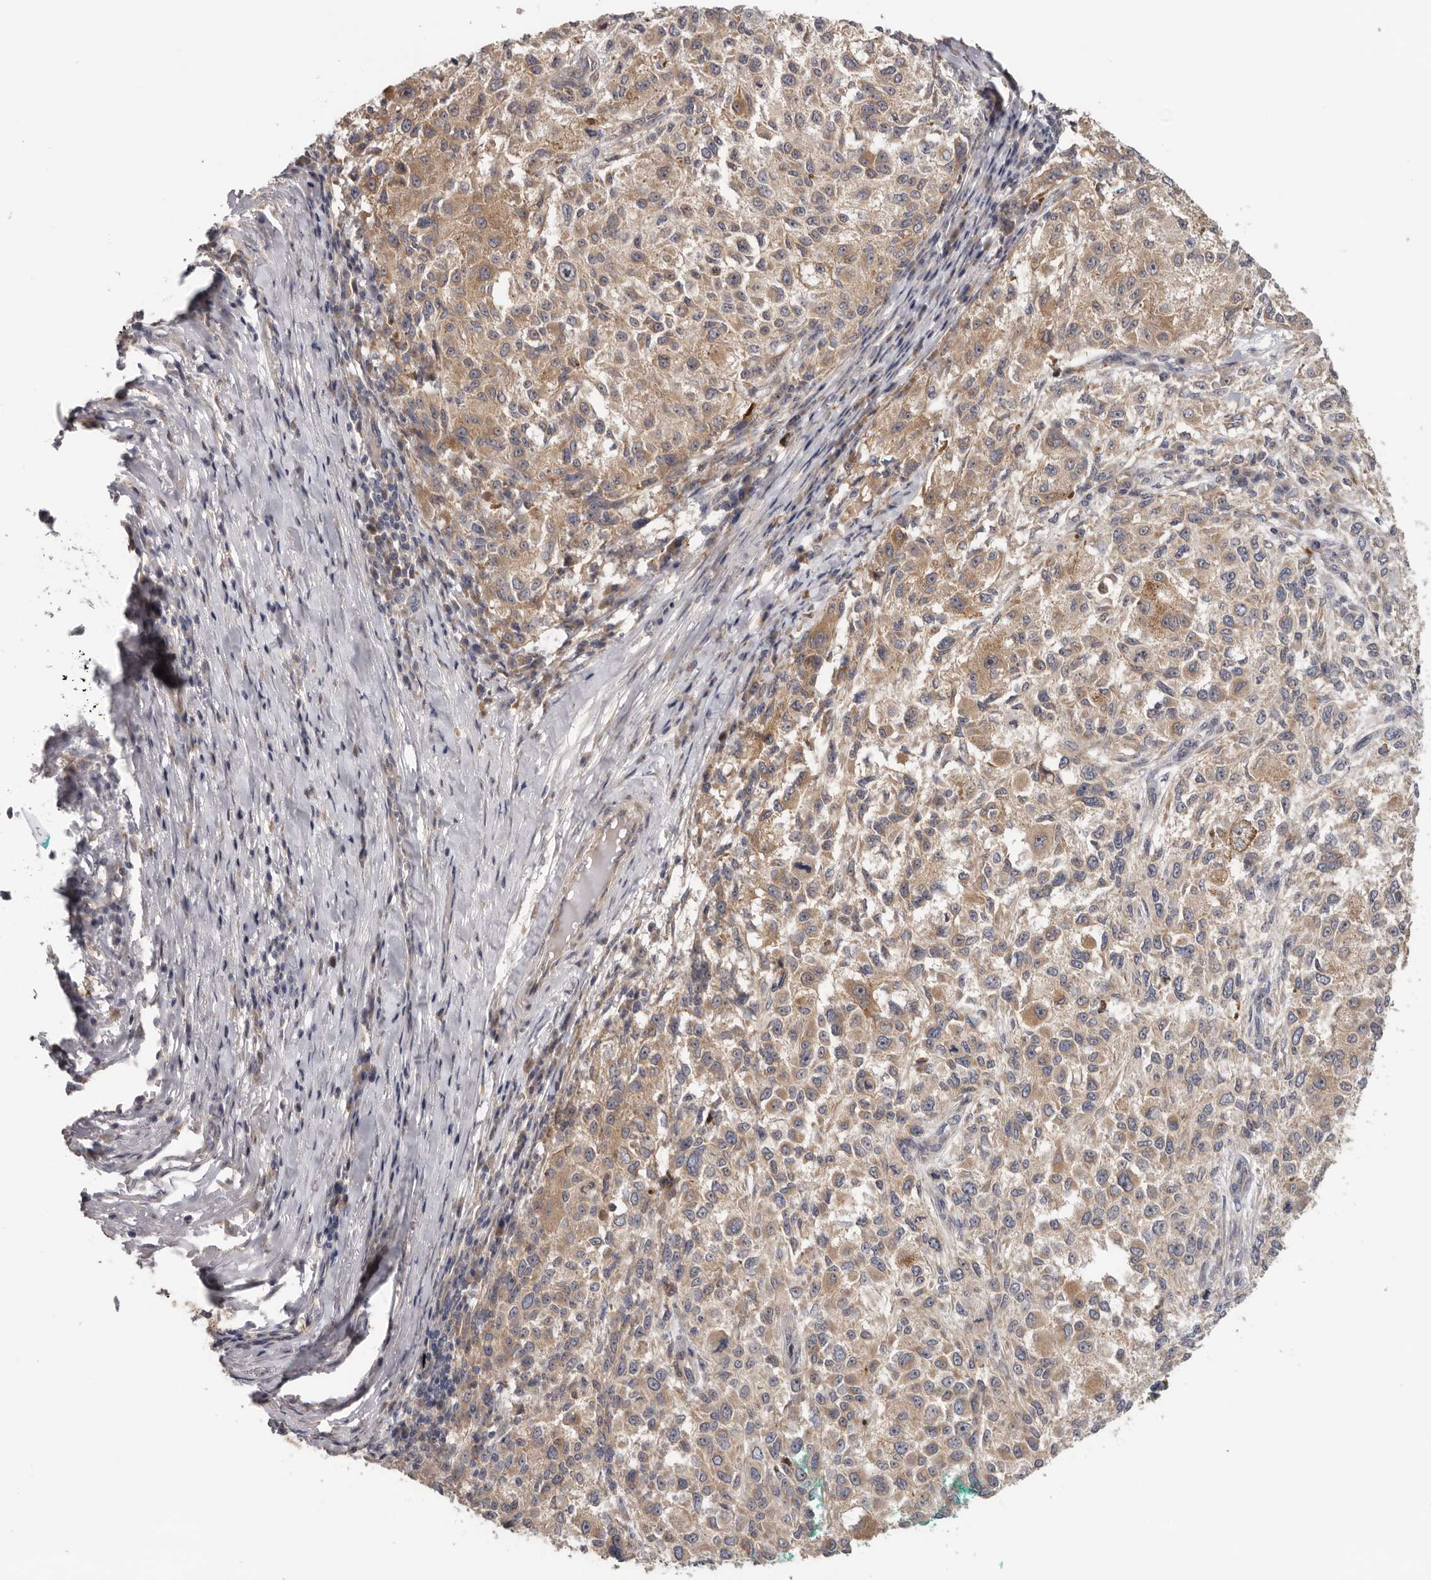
{"staining": {"intensity": "moderate", "quantity": "25%-75%", "location": "cytoplasmic/membranous"}, "tissue": "melanoma", "cell_type": "Tumor cells", "image_type": "cancer", "snomed": [{"axis": "morphology", "description": "Necrosis, NOS"}, {"axis": "morphology", "description": "Malignant melanoma, NOS"}, {"axis": "topography", "description": "Skin"}], "caption": "IHC histopathology image of neoplastic tissue: human melanoma stained using immunohistochemistry displays medium levels of moderate protein expression localized specifically in the cytoplasmic/membranous of tumor cells, appearing as a cytoplasmic/membranous brown color.", "gene": "HINT3", "patient": {"sex": "female", "age": 87}}